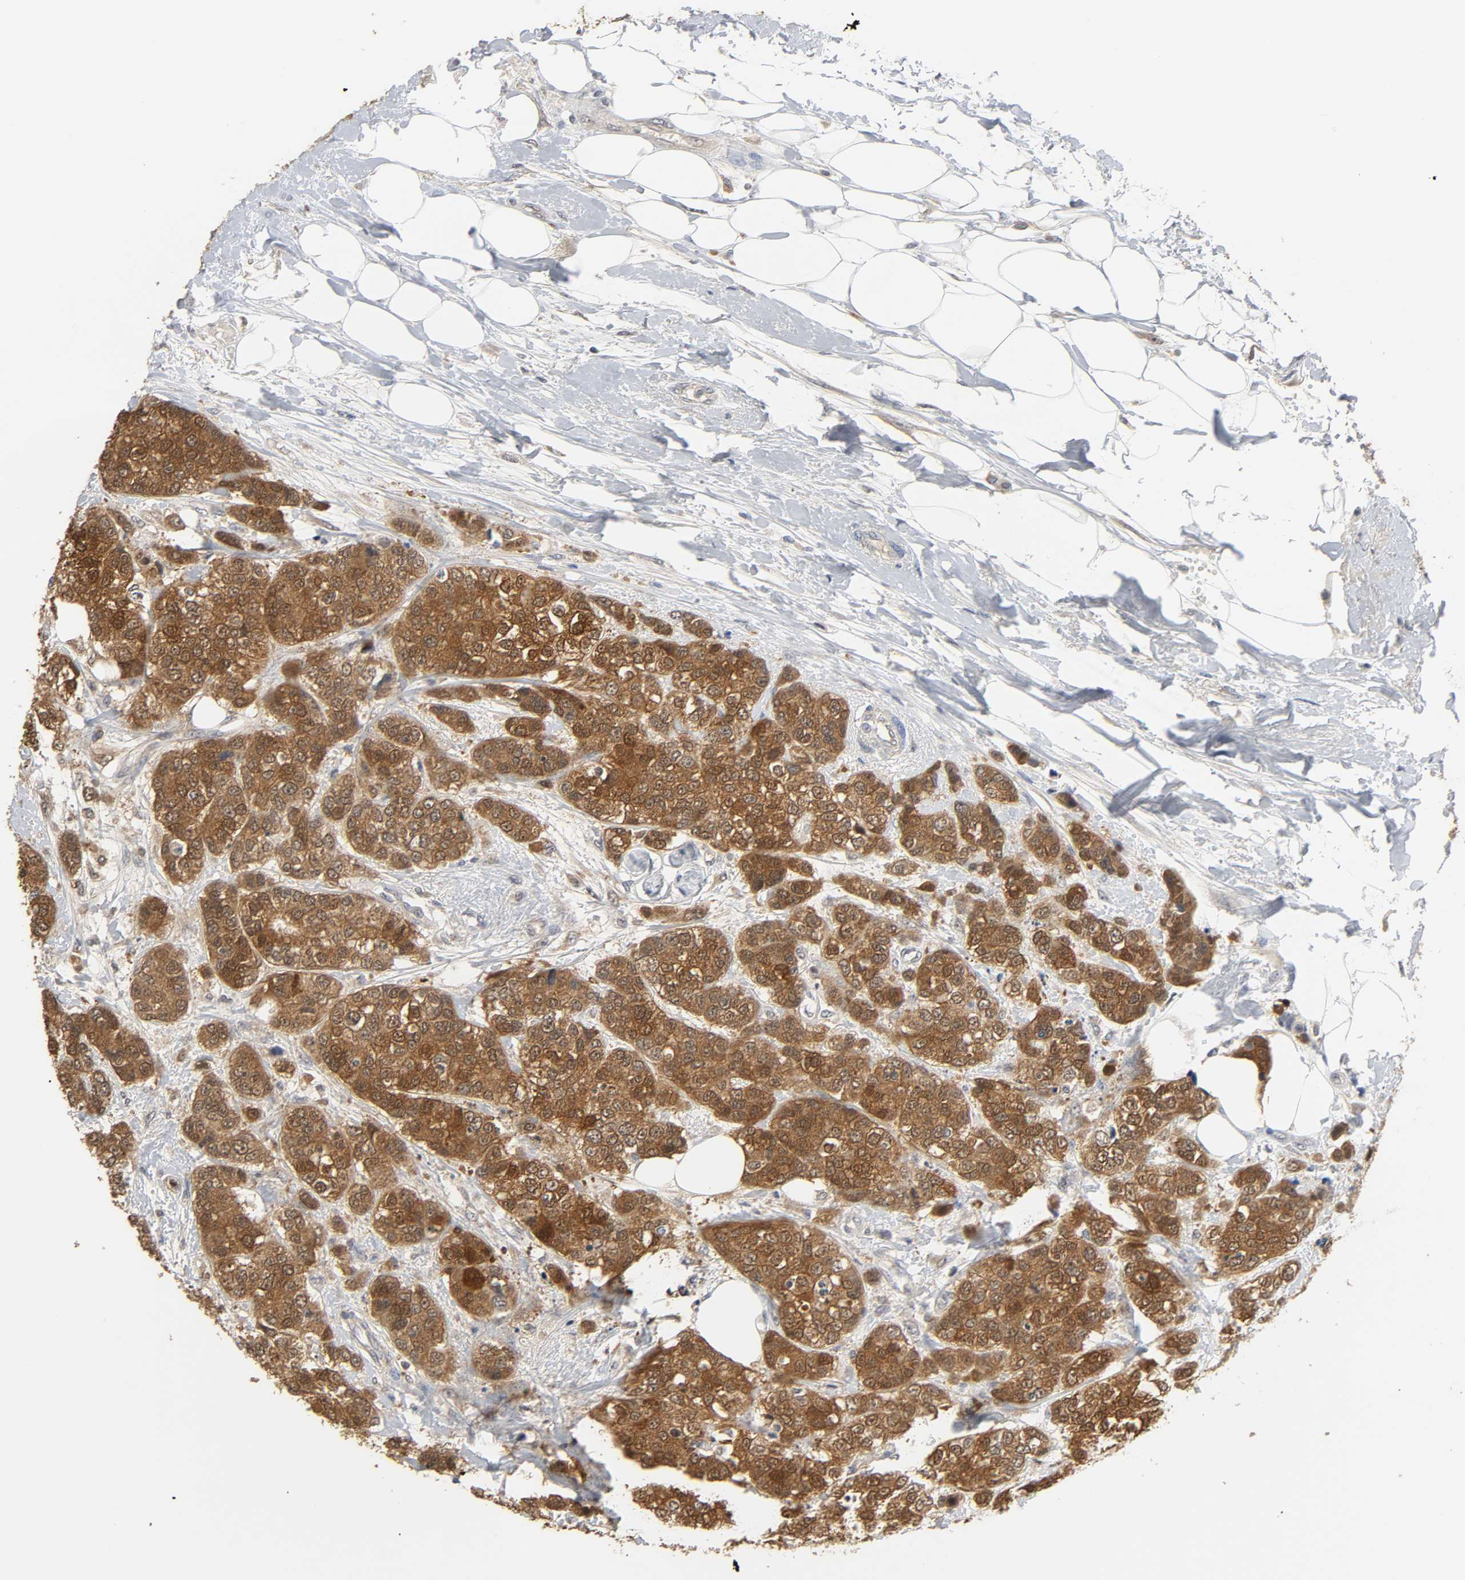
{"staining": {"intensity": "strong", "quantity": ">75%", "location": "cytoplasmic/membranous"}, "tissue": "breast cancer", "cell_type": "Tumor cells", "image_type": "cancer", "snomed": [{"axis": "morphology", "description": "Duct carcinoma"}, {"axis": "topography", "description": "Breast"}], "caption": "A brown stain shows strong cytoplasmic/membranous positivity of a protein in breast cancer (infiltrating ductal carcinoma) tumor cells. The staining is performed using DAB brown chromogen to label protein expression. The nuclei are counter-stained blue using hematoxylin.", "gene": "MIF", "patient": {"sex": "female", "age": 51}}